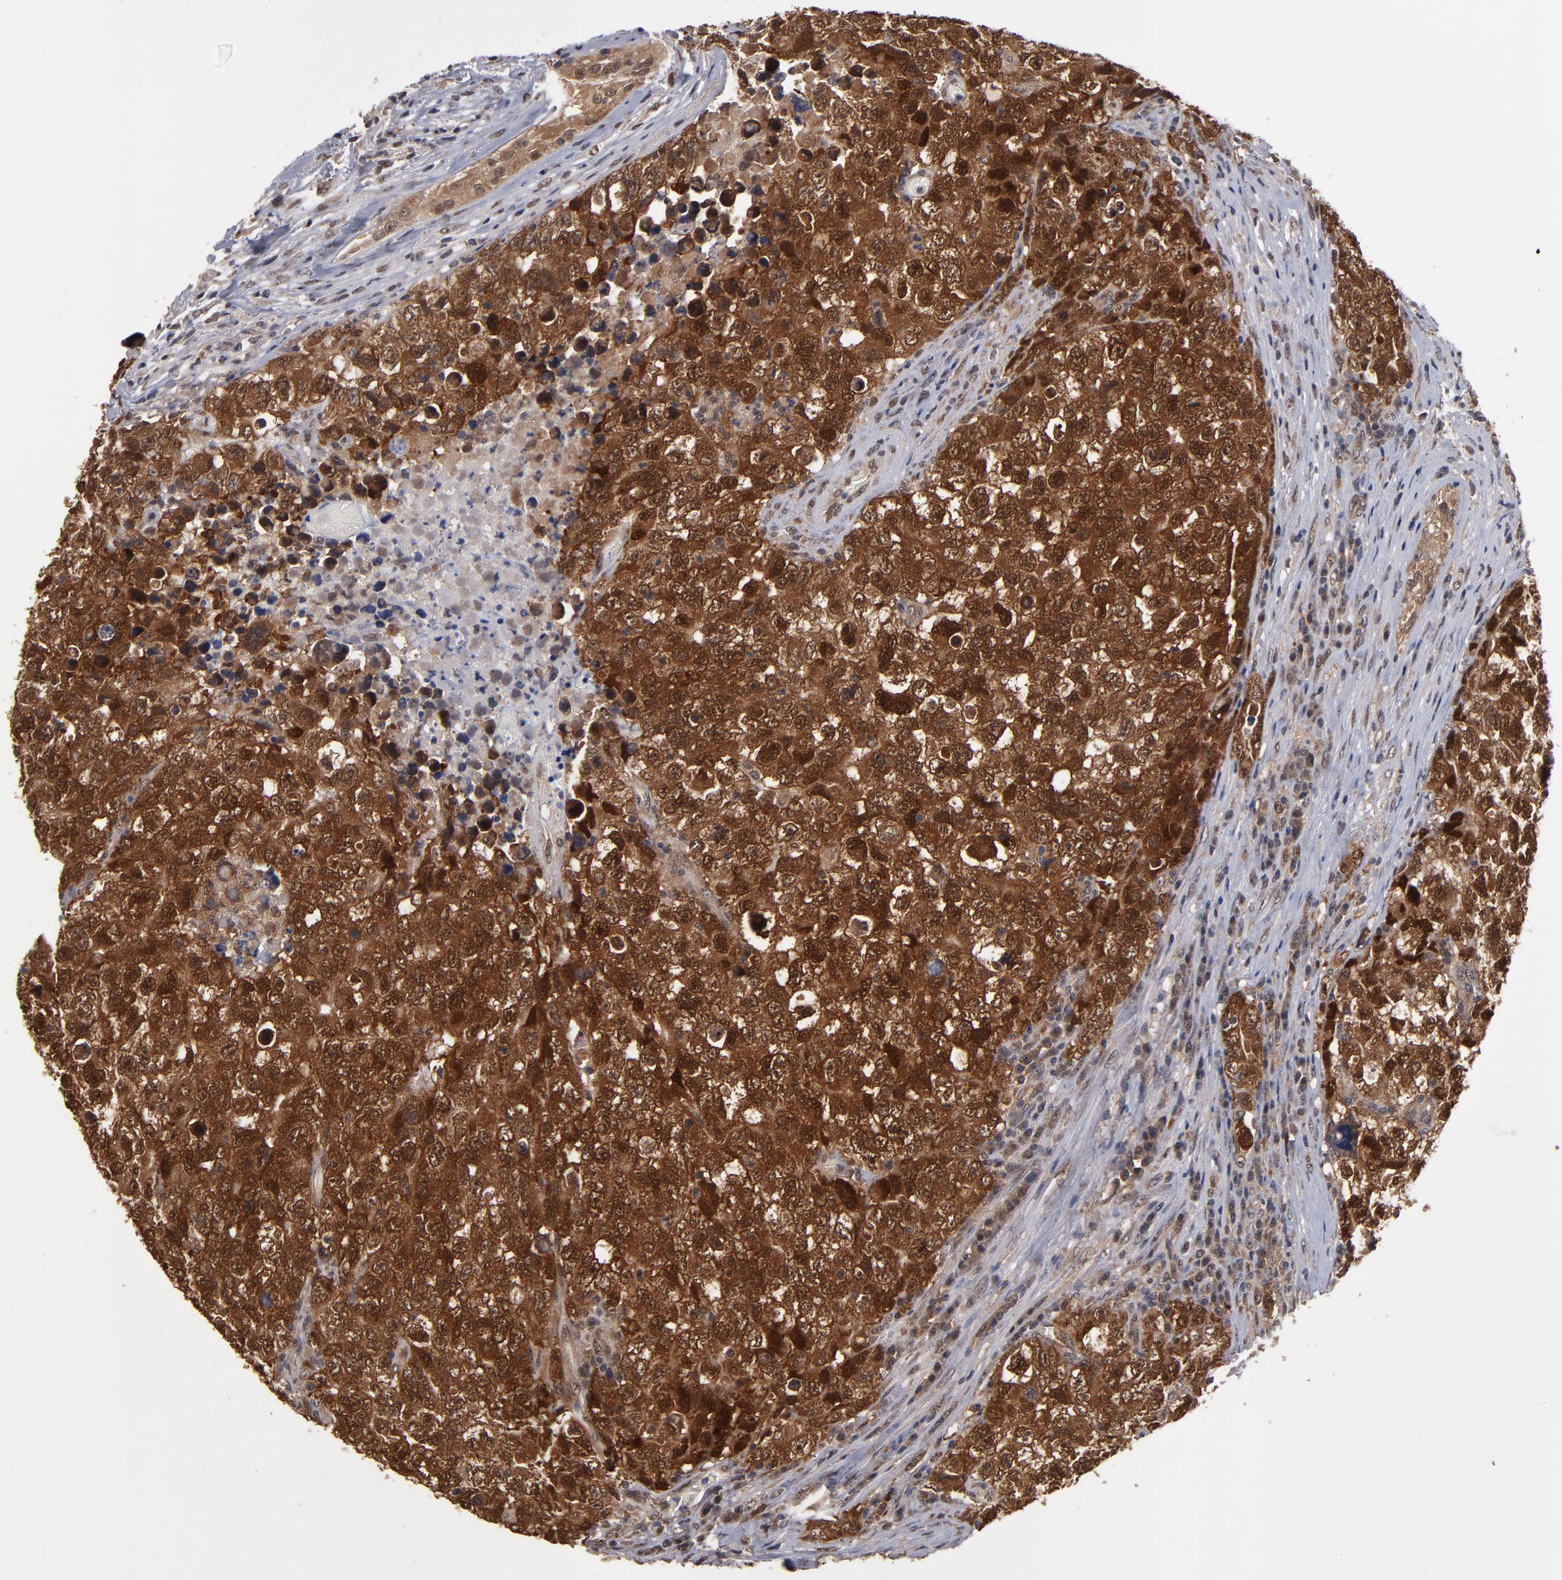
{"staining": {"intensity": "strong", "quantity": ">75%", "location": "cytoplasmic/membranous,nuclear"}, "tissue": "testis cancer", "cell_type": "Tumor cells", "image_type": "cancer", "snomed": [{"axis": "morphology", "description": "Carcinoma, Embryonal, NOS"}, {"axis": "topography", "description": "Testis"}], "caption": "Human testis cancer (embryonal carcinoma) stained with a protein marker reveals strong staining in tumor cells.", "gene": "HUWE1", "patient": {"sex": "male", "age": 31}}